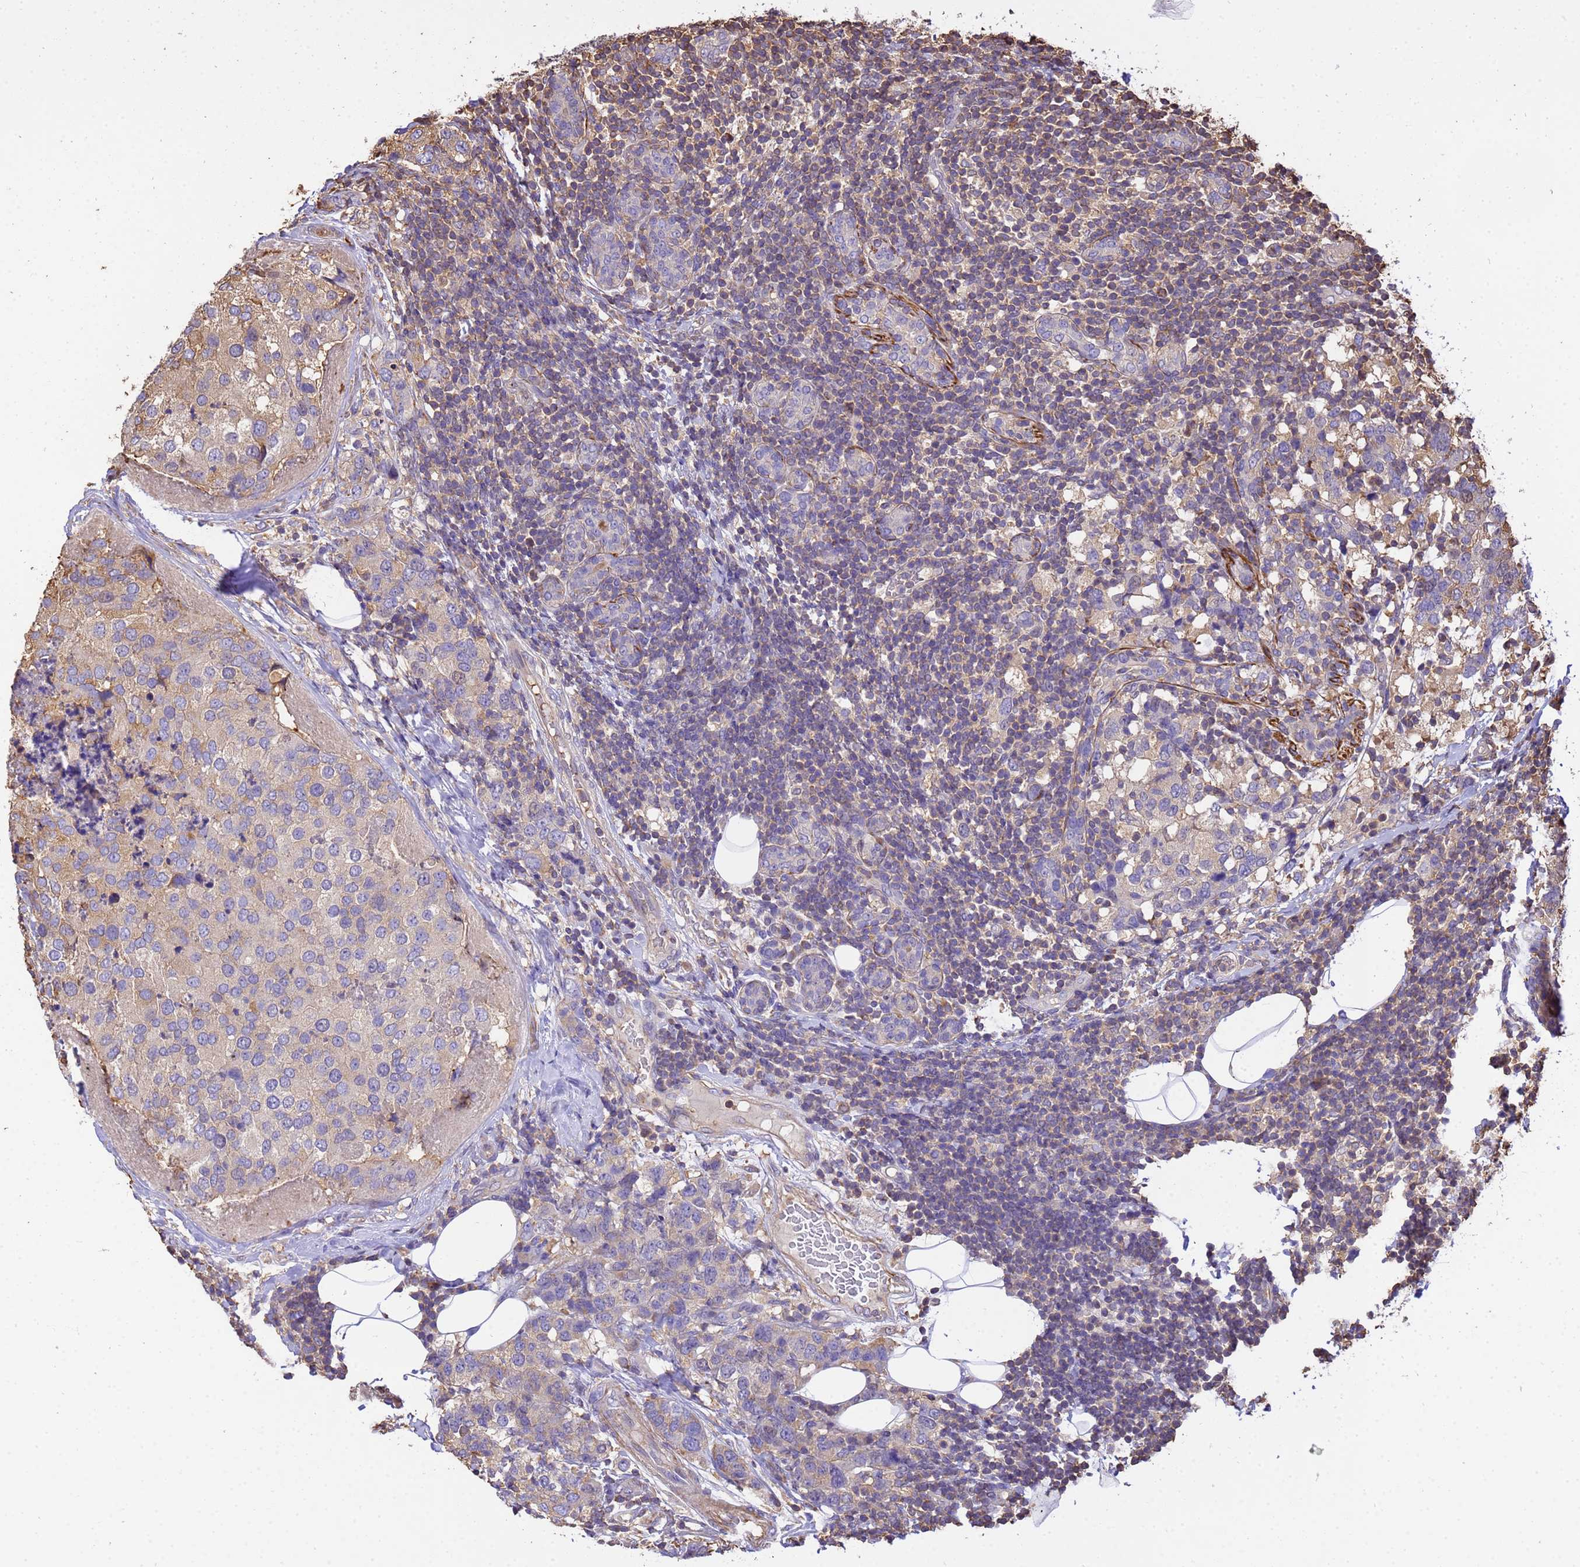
{"staining": {"intensity": "weak", "quantity": "25%-75%", "location": "cytoplasmic/membranous"}, "tissue": "breast cancer", "cell_type": "Tumor cells", "image_type": "cancer", "snomed": [{"axis": "morphology", "description": "Lobular carcinoma"}, {"axis": "topography", "description": "Breast"}], "caption": "IHC staining of breast lobular carcinoma, which shows low levels of weak cytoplasmic/membranous positivity in approximately 25%-75% of tumor cells indicating weak cytoplasmic/membranous protein positivity. The staining was performed using DAB (brown) for protein detection and nuclei were counterstained in hematoxylin (blue).", "gene": "WDR64", "patient": {"sex": "female", "age": 59}}